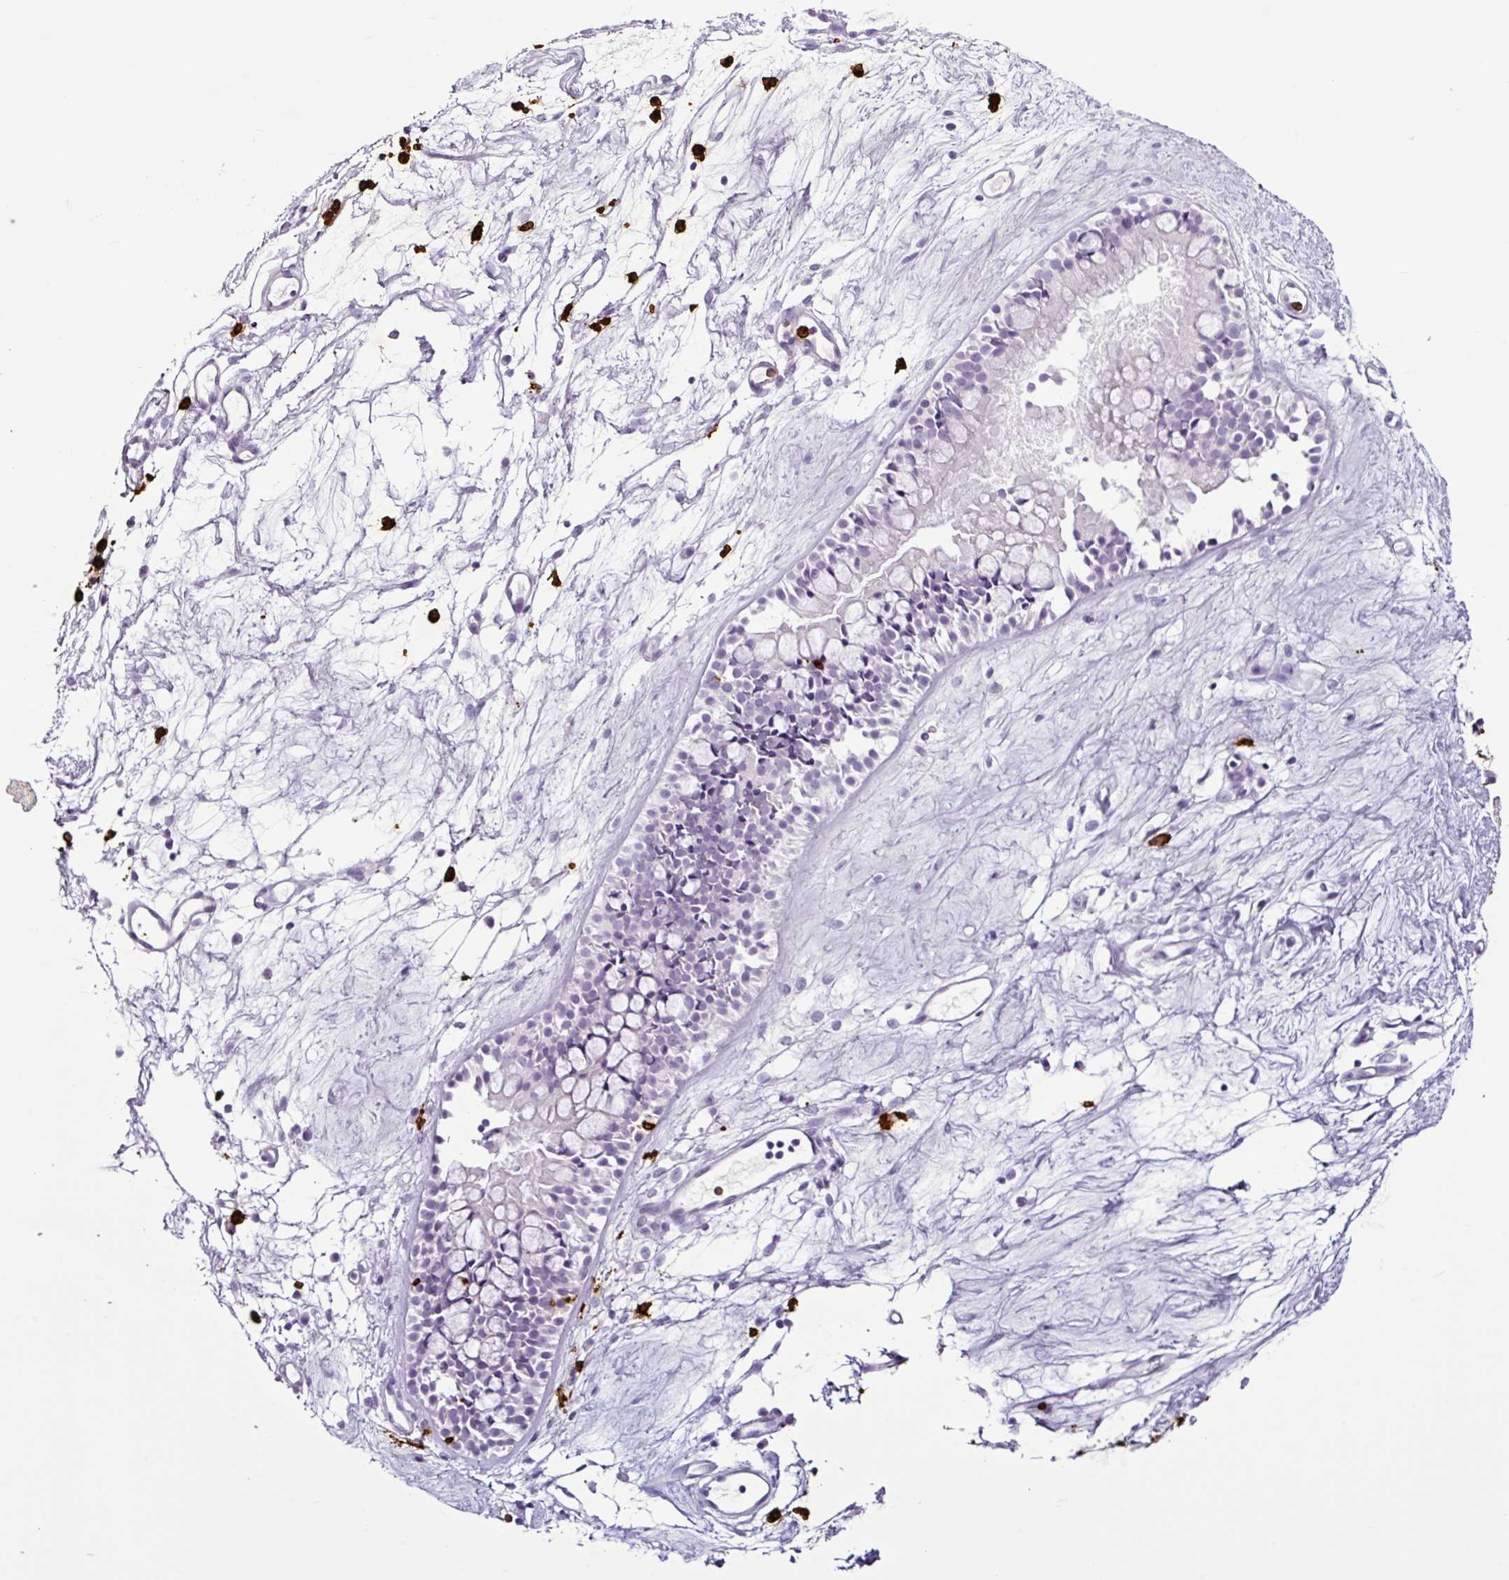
{"staining": {"intensity": "negative", "quantity": "none", "location": "none"}, "tissue": "nasopharynx", "cell_type": "Respiratory epithelial cells", "image_type": "normal", "snomed": [{"axis": "morphology", "description": "Normal tissue, NOS"}, {"axis": "topography", "description": "Nasopharynx"}], "caption": "This is a histopathology image of immunohistochemistry staining of unremarkable nasopharynx, which shows no staining in respiratory epithelial cells. The staining is performed using DAB brown chromogen with nuclei counter-stained in using hematoxylin.", "gene": "TMEM178A", "patient": {"sex": "male", "age": 63}}